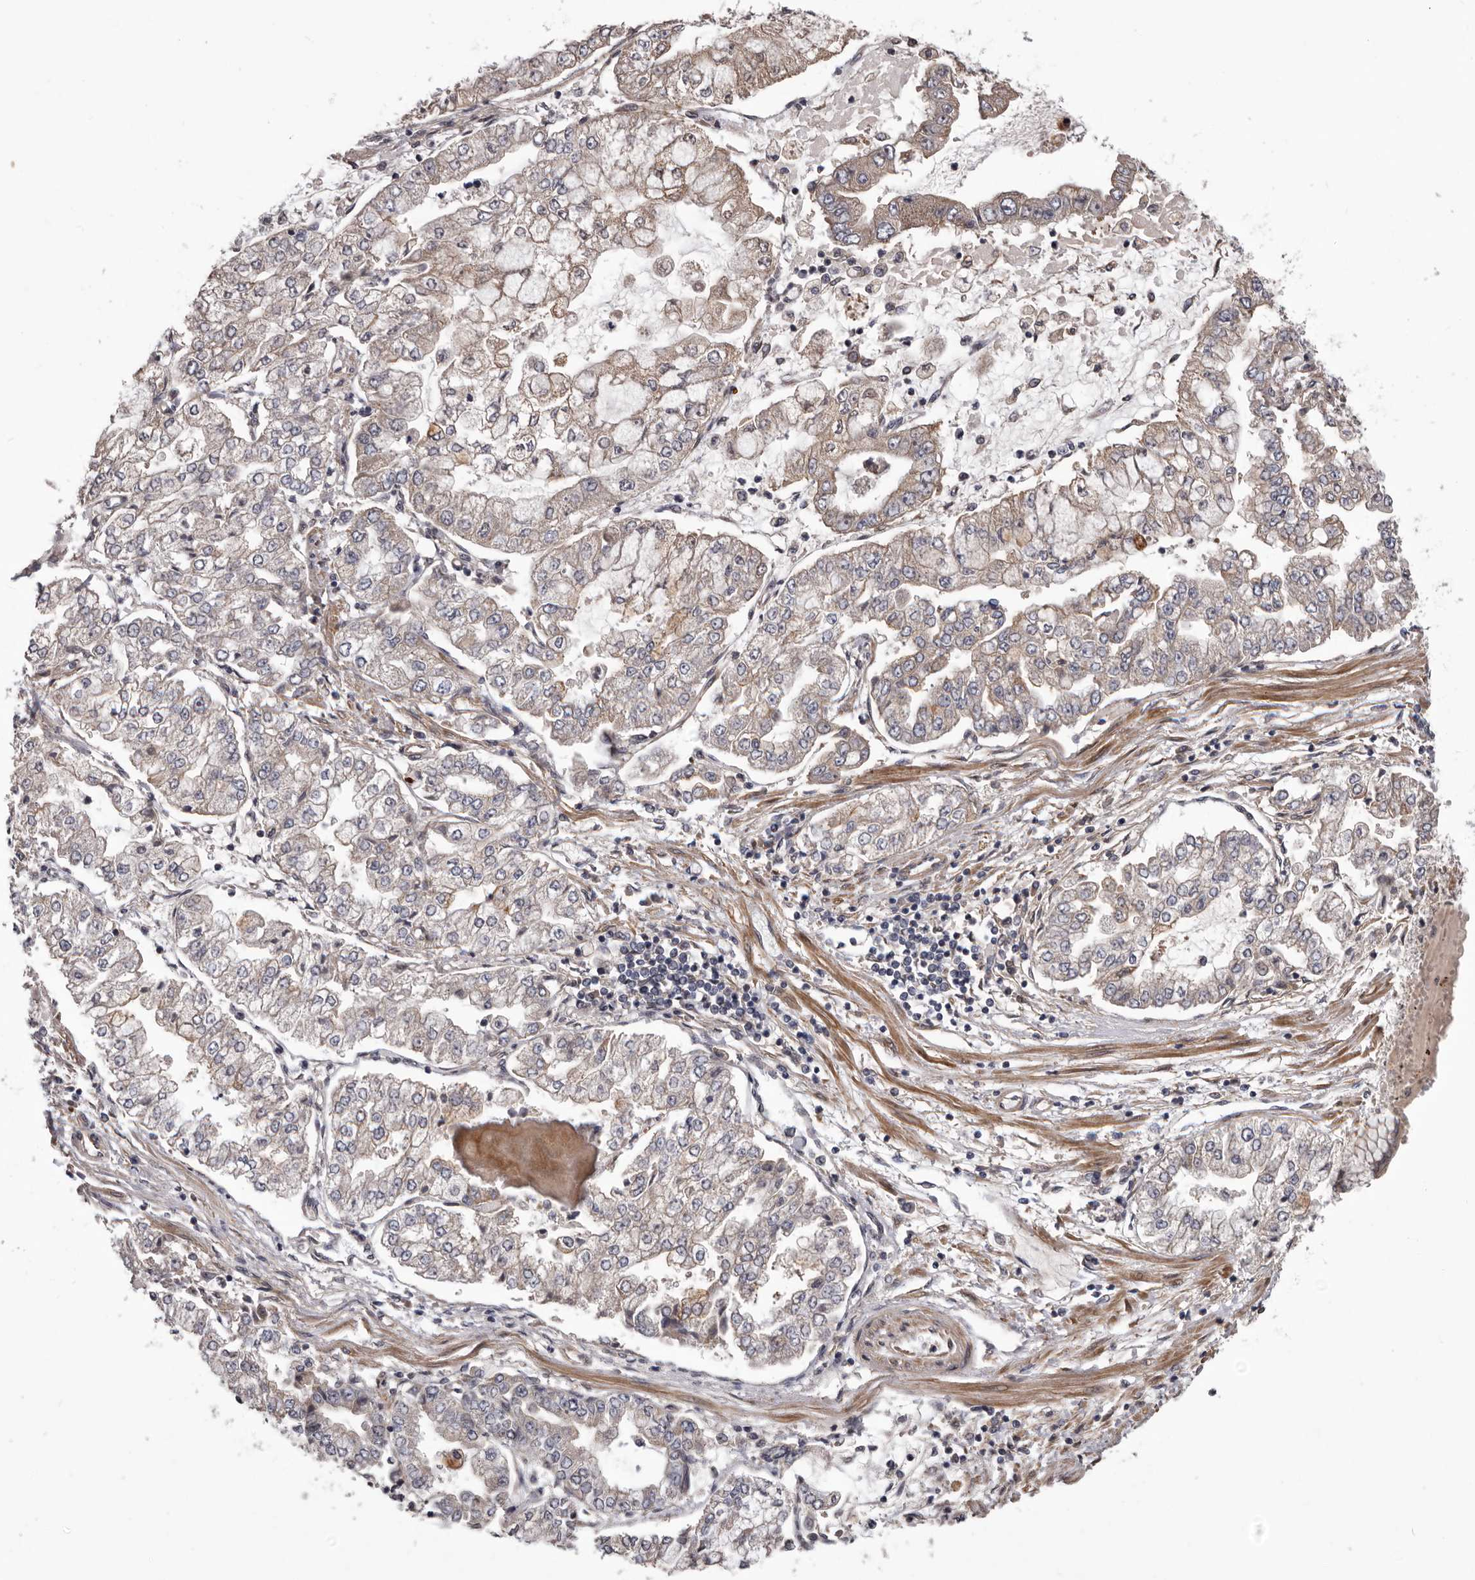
{"staining": {"intensity": "weak", "quantity": "25%-75%", "location": "cytoplasmic/membranous"}, "tissue": "stomach cancer", "cell_type": "Tumor cells", "image_type": "cancer", "snomed": [{"axis": "morphology", "description": "Adenocarcinoma, NOS"}, {"axis": "topography", "description": "Stomach"}], "caption": "This image reveals immunohistochemistry staining of stomach adenocarcinoma, with low weak cytoplasmic/membranous positivity in approximately 25%-75% of tumor cells.", "gene": "PRKD1", "patient": {"sex": "male", "age": 76}}